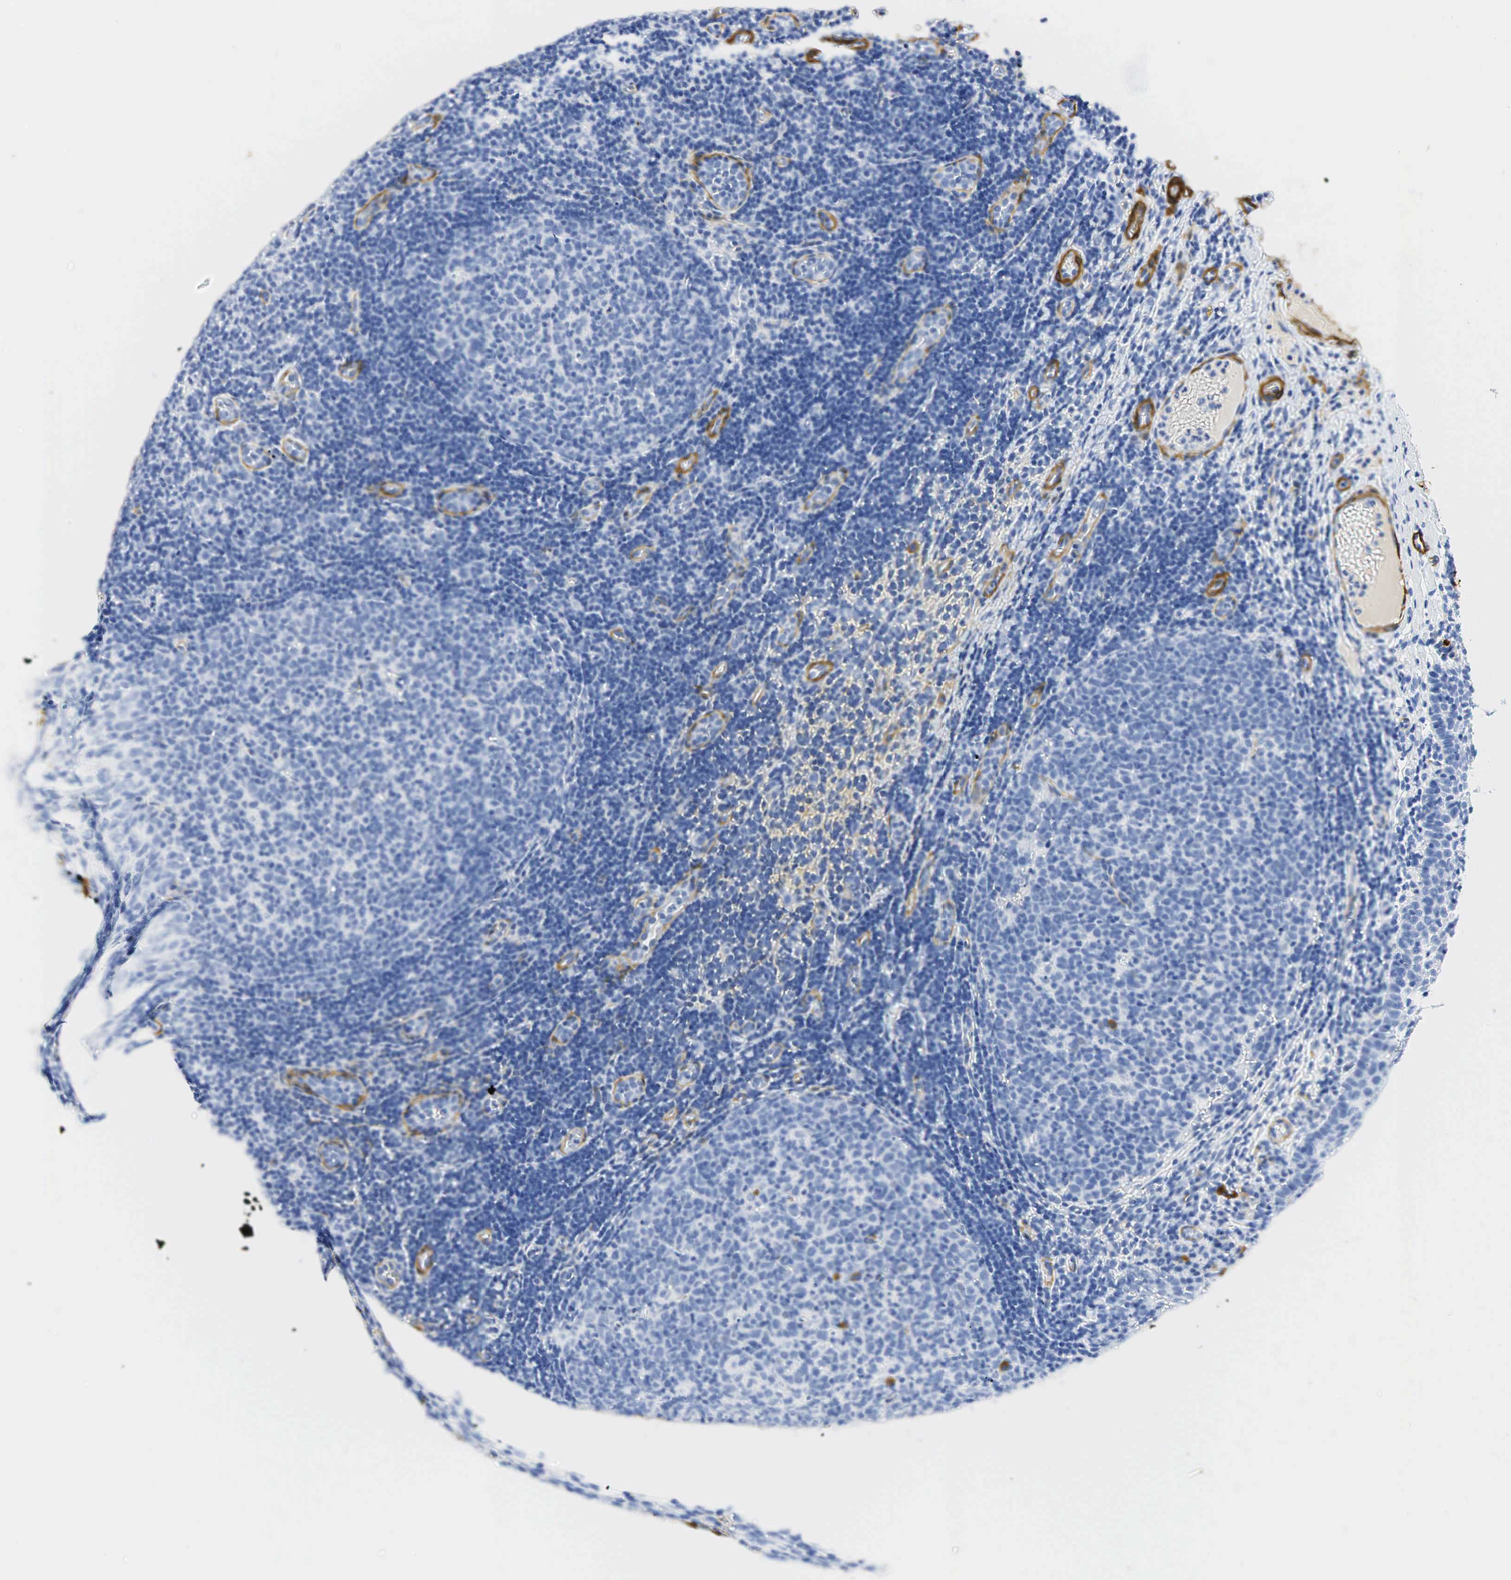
{"staining": {"intensity": "negative", "quantity": "none", "location": "none"}, "tissue": "tonsil", "cell_type": "Germinal center cells", "image_type": "normal", "snomed": [{"axis": "morphology", "description": "Normal tissue, NOS"}, {"axis": "topography", "description": "Tonsil"}], "caption": "This is an immunohistochemistry histopathology image of normal human tonsil. There is no positivity in germinal center cells.", "gene": "ACTA1", "patient": {"sex": "female", "age": 3}}